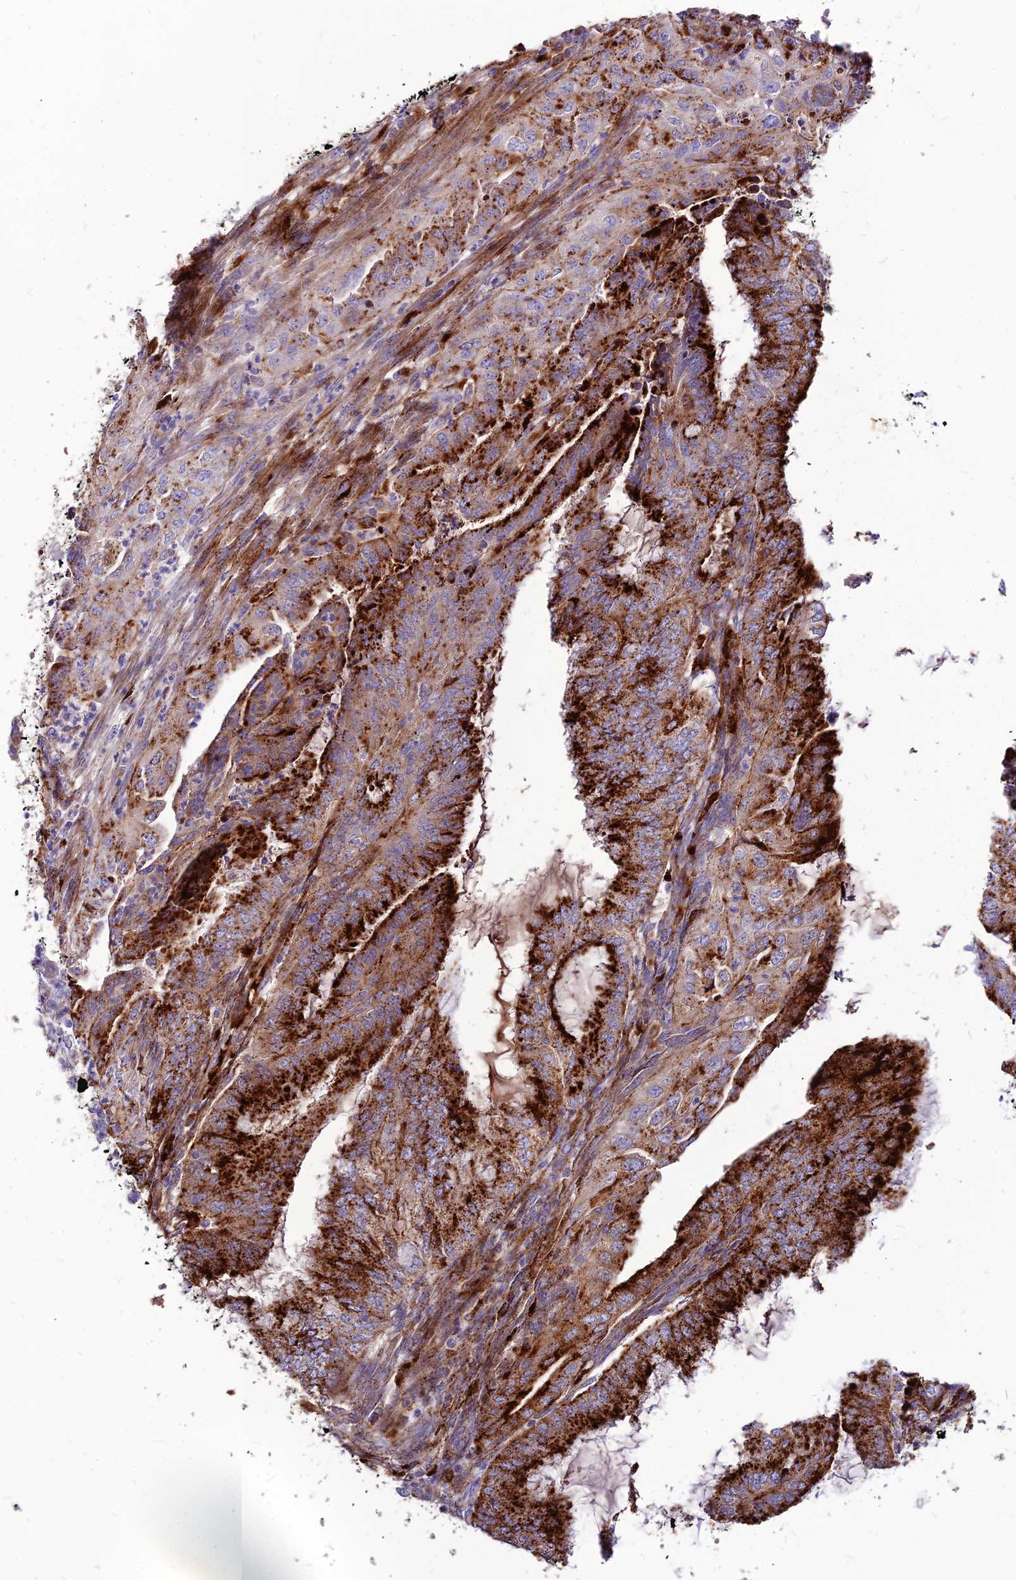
{"staining": {"intensity": "strong", "quantity": ">75%", "location": "cytoplasmic/membranous"}, "tissue": "endometrial cancer", "cell_type": "Tumor cells", "image_type": "cancer", "snomed": [{"axis": "morphology", "description": "Adenocarcinoma, NOS"}, {"axis": "topography", "description": "Endometrium"}], "caption": "A histopathology image showing strong cytoplasmic/membranous staining in about >75% of tumor cells in endometrial cancer, as visualized by brown immunohistochemical staining.", "gene": "RIMOC1", "patient": {"sex": "female", "age": 51}}